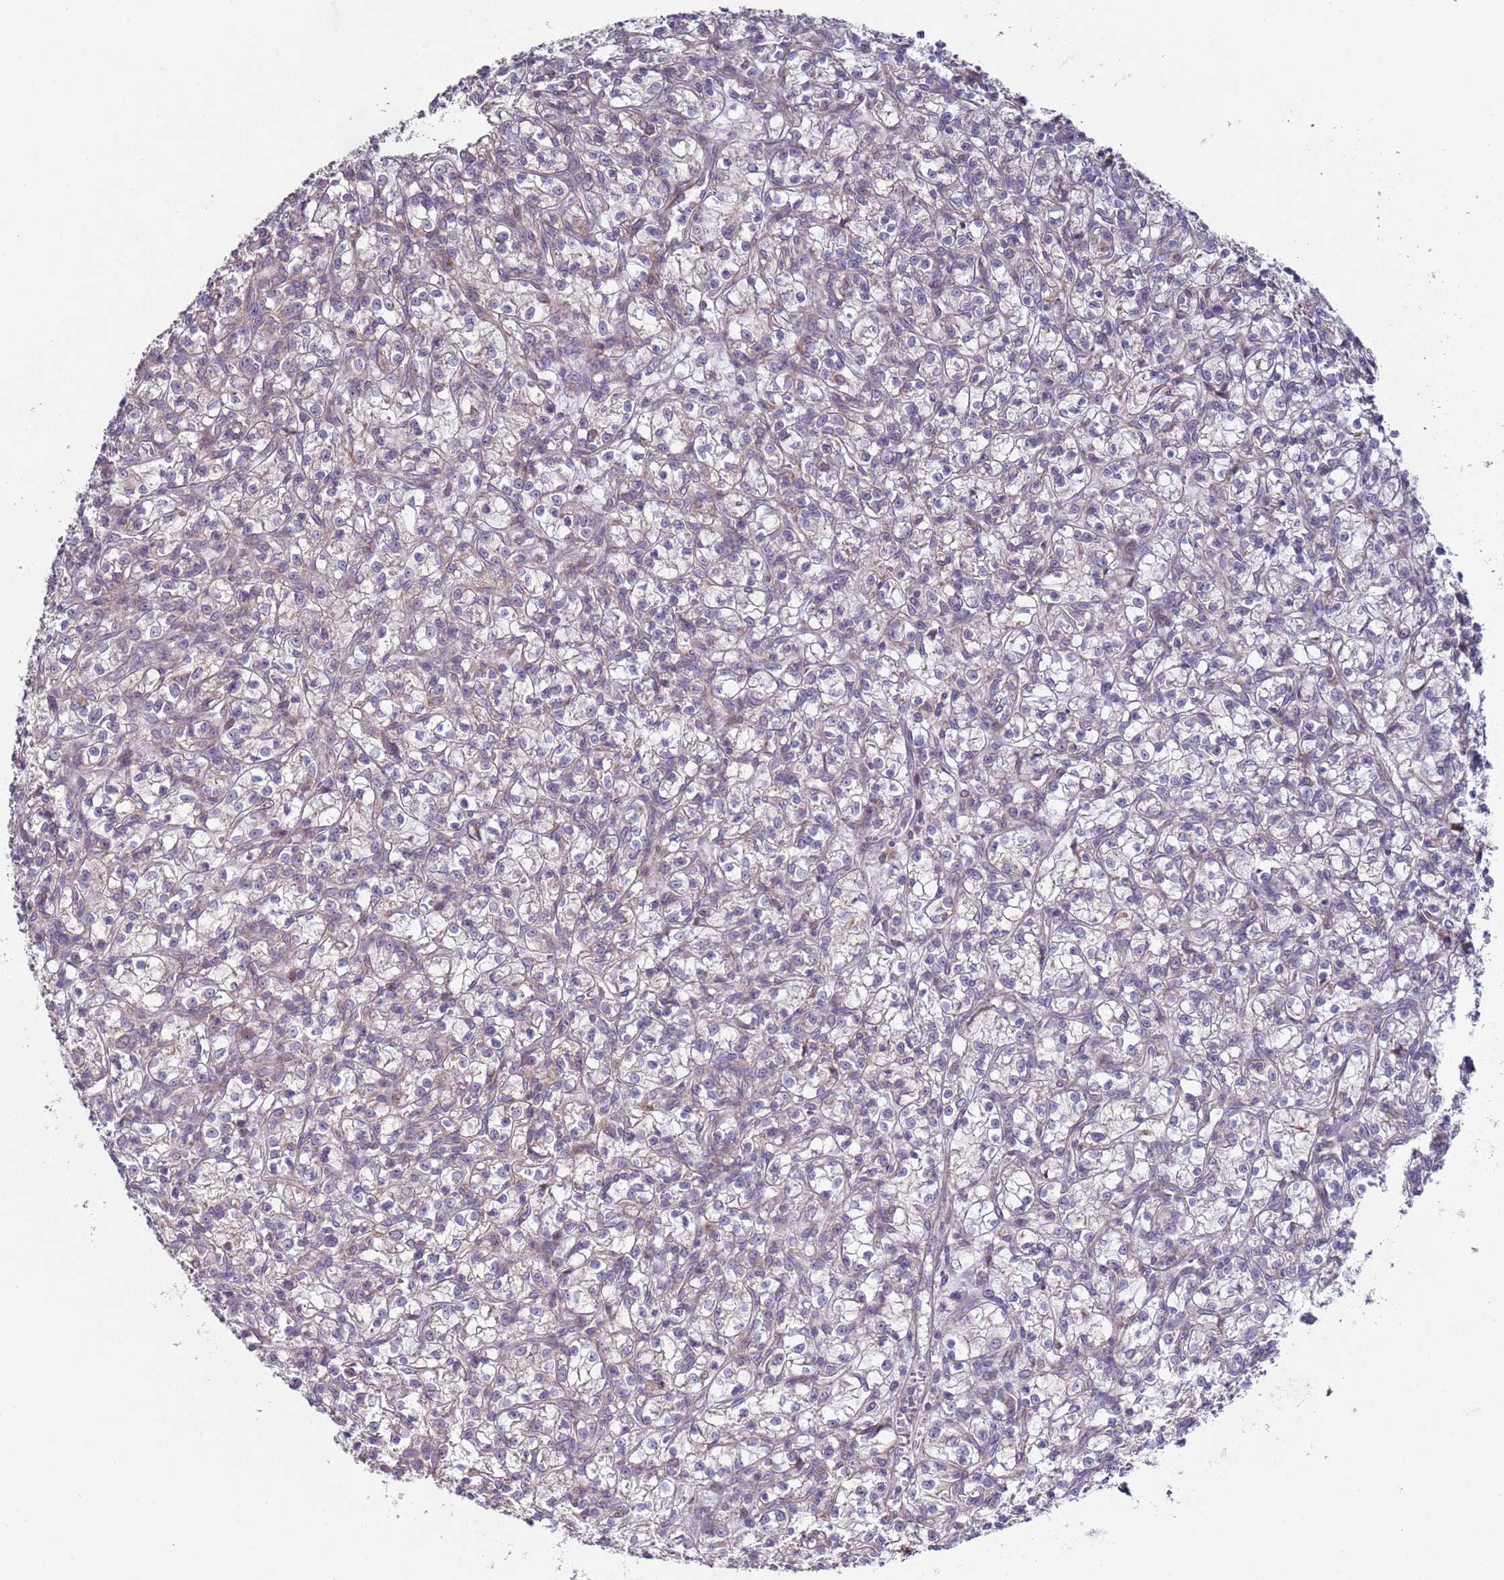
{"staining": {"intensity": "negative", "quantity": "none", "location": "none"}, "tissue": "renal cancer", "cell_type": "Tumor cells", "image_type": "cancer", "snomed": [{"axis": "morphology", "description": "Adenocarcinoma, NOS"}, {"axis": "topography", "description": "Kidney"}], "caption": "Tumor cells are negative for brown protein staining in renal cancer. The staining is performed using DAB (3,3'-diaminobenzidine) brown chromogen with nuclei counter-stained in using hematoxylin.", "gene": "DIP2B", "patient": {"sex": "female", "age": 59}}